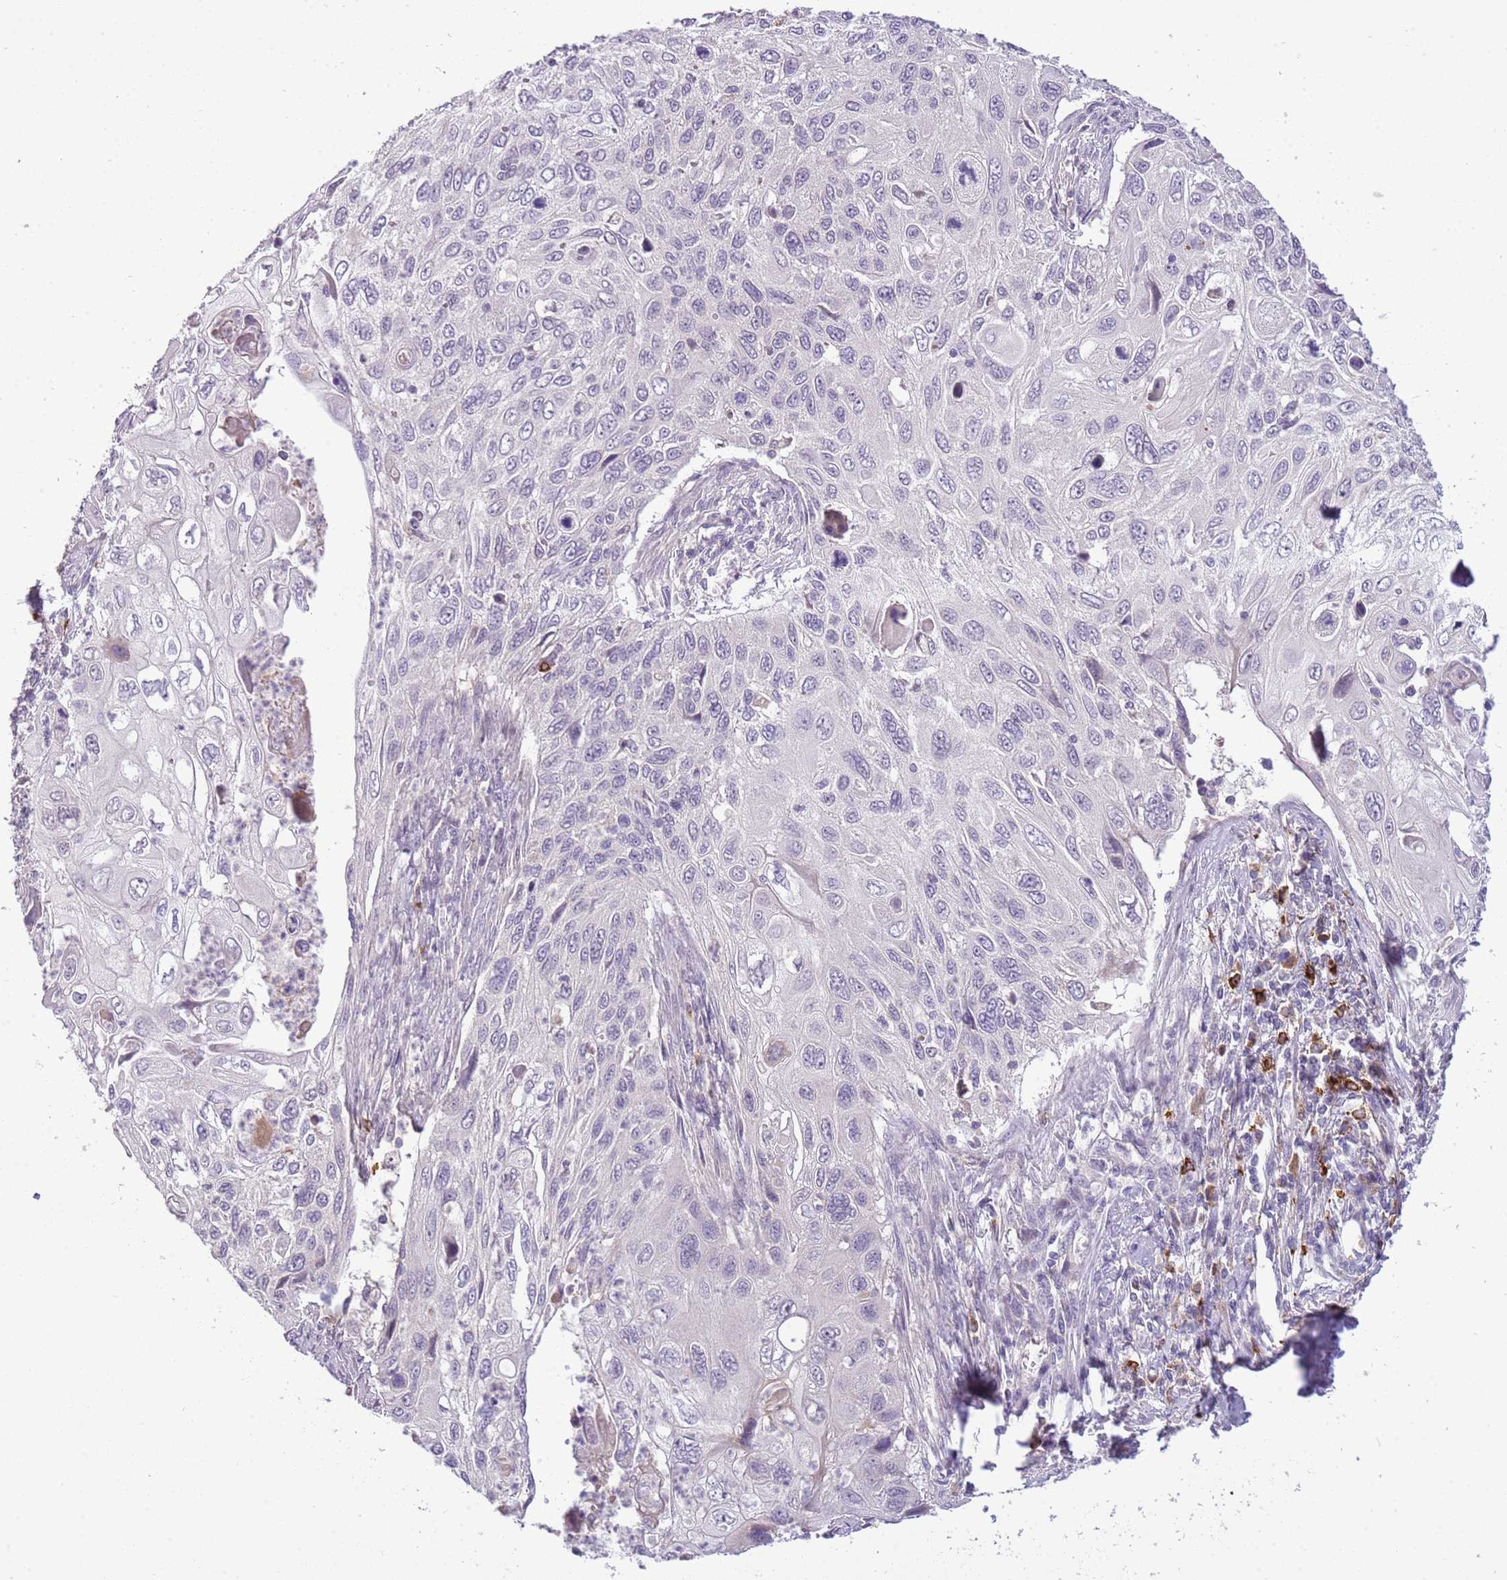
{"staining": {"intensity": "negative", "quantity": "none", "location": "none"}, "tissue": "cervical cancer", "cell_type": "Tumor cells", "image_type": "cancer", "snomed": [{"axis": "morphology", "description": "Squamous cell carcinoma, NOS"}, {"axis": "topography", "description": "Cervix"}], "caption": "Tumor cells are negative for protein expression in human cervical cancer.", "gene": "SCAMP5", "patient": {"sex": "female", "age": 70}}